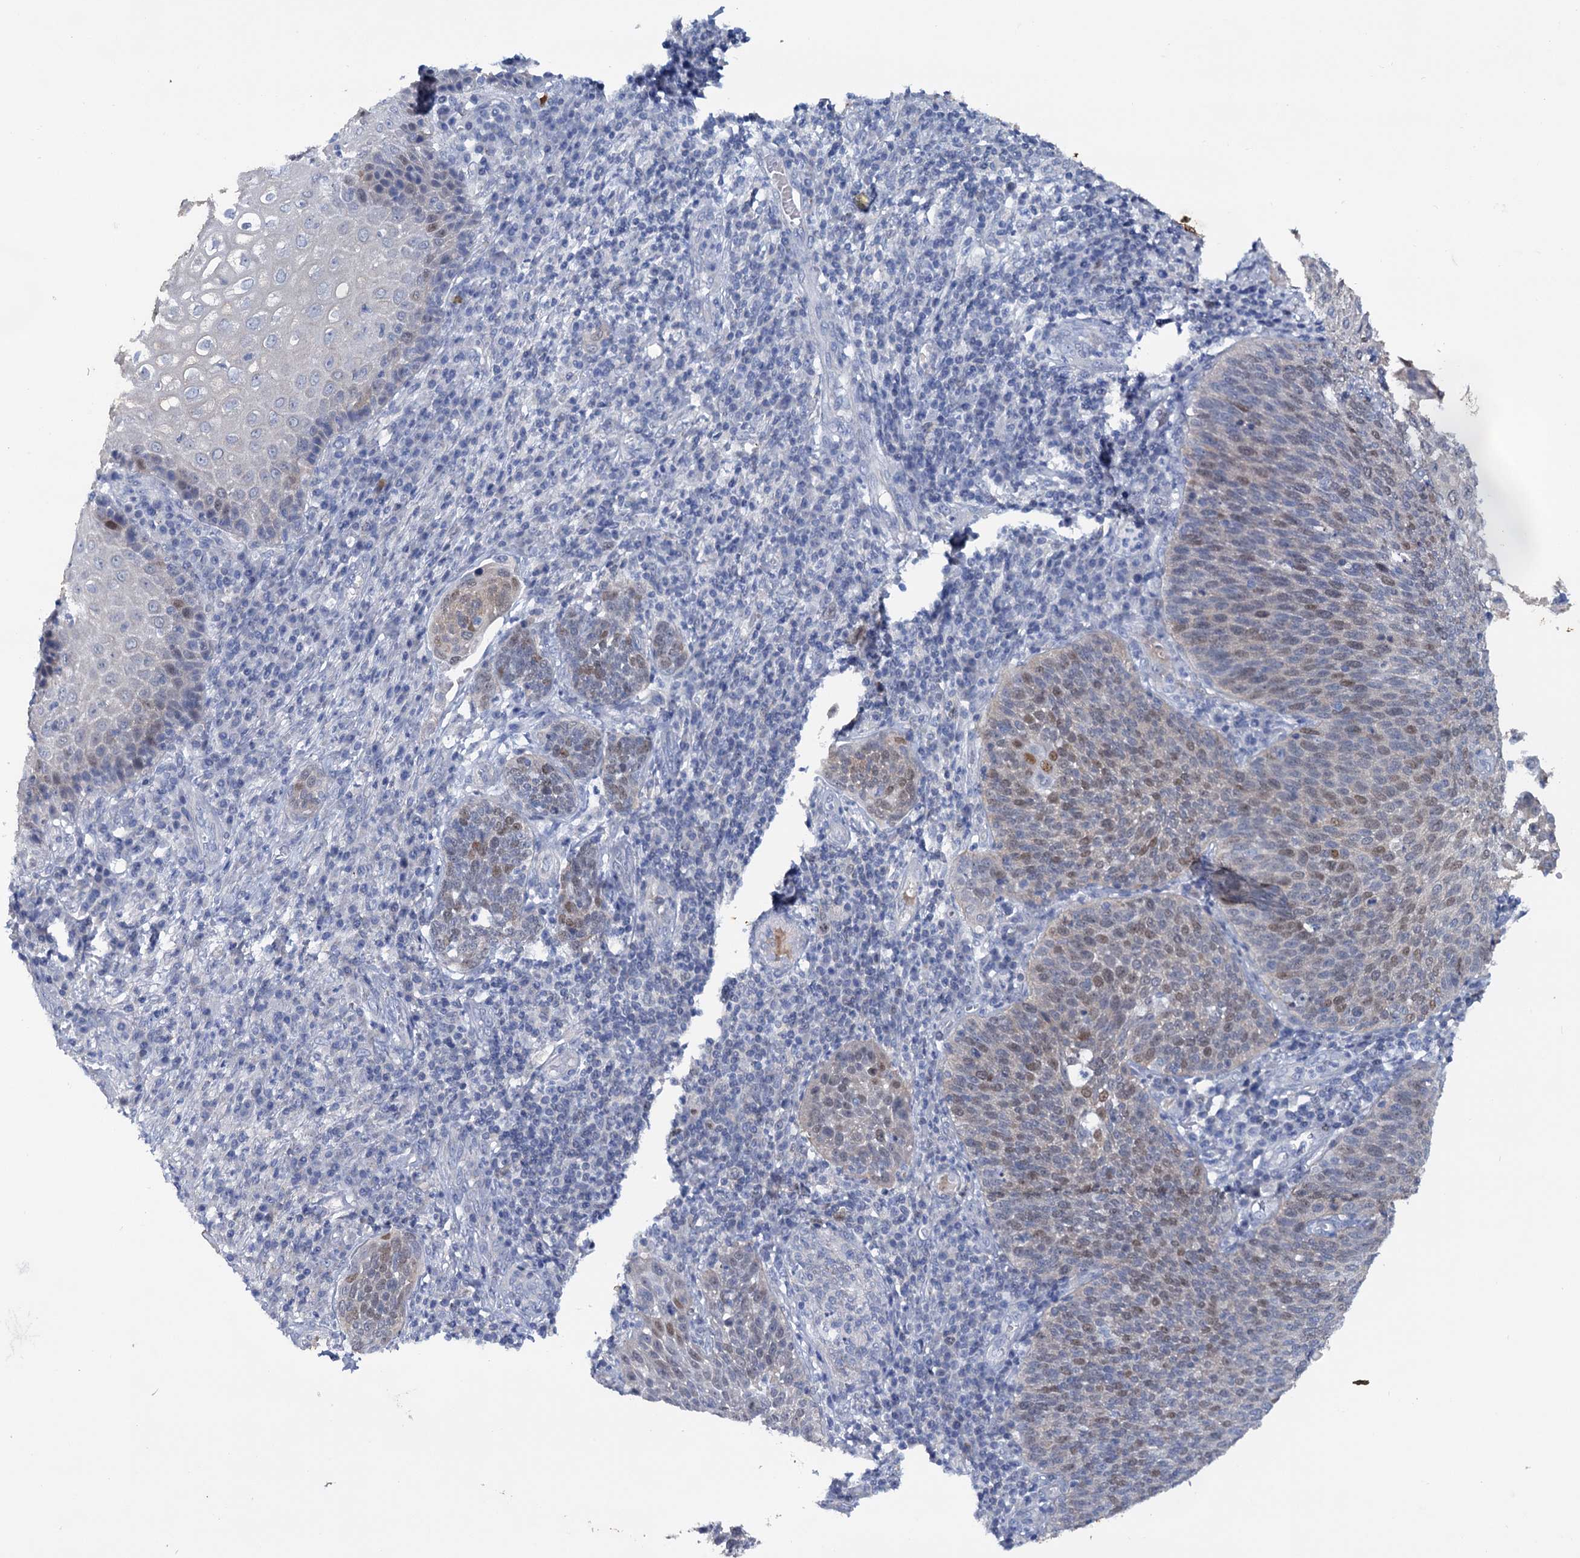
{"staining": {"intensity": "weak", "quantity": "25%-75%", "location": "nuclear"}, "tissue": "cervical cancer", "cell_type": "Tumor cells", "image_type": "cancer", "snomed": [{"axis": "morphology", "description": "Squamous cell carcinoma, NOS"}, {"axis": "topography", "description": "Cervix"}], "caption": "Human cervical cancer stained with a brown dye shows weak nuclear positive positivity in approximately 25%-75% of tumor cells.", "gene": "FAM111B", "patient": {"sex": "female", "age": 34}}